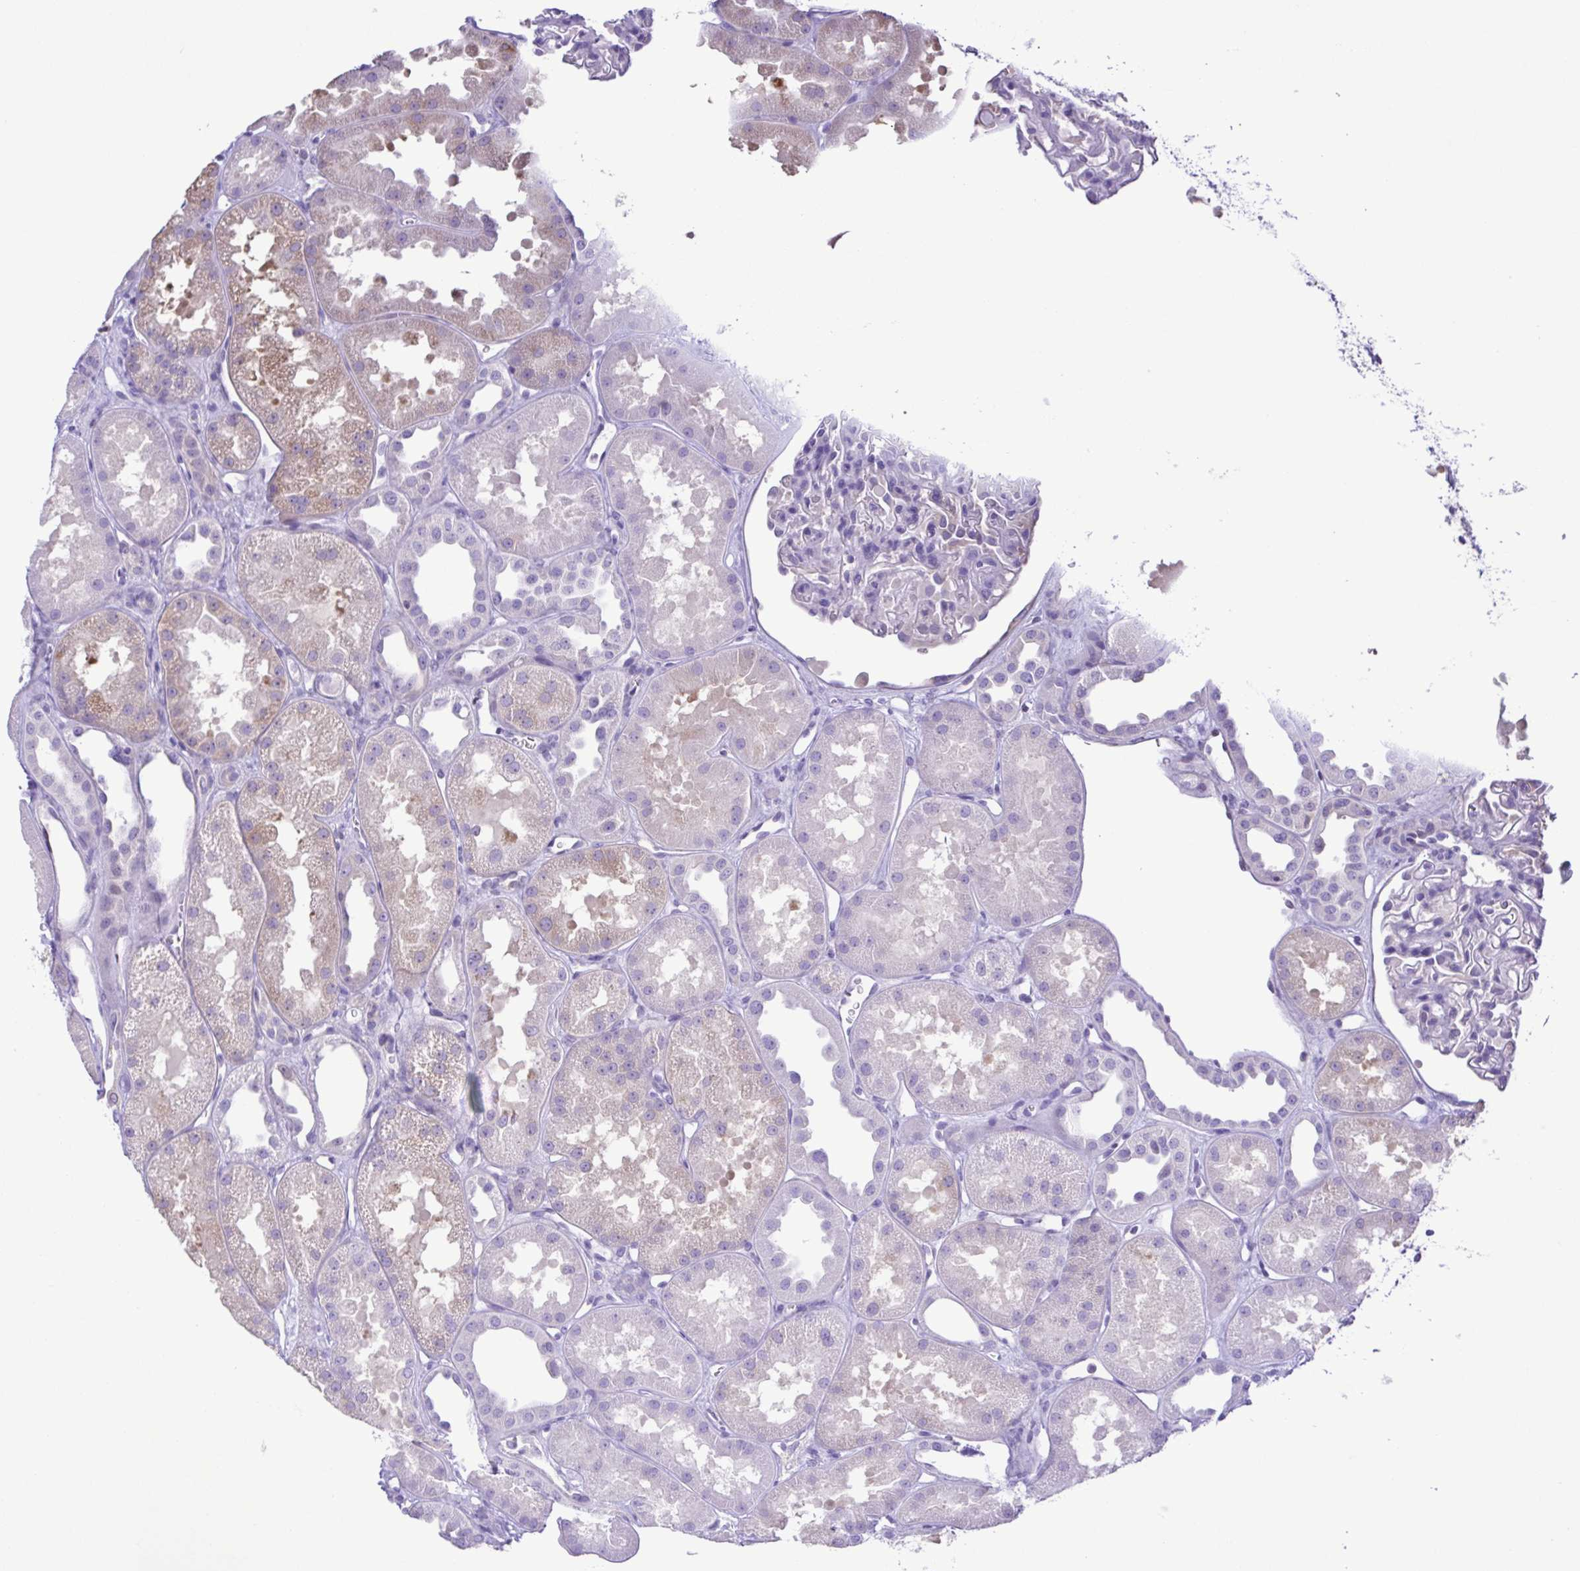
{"staining": {"intensity": "negative", "quantity": "none", "location": "none"}, "tissue": "kidney", "cell_type": "Cells in glomeruli", "image_type": "normal", "snomed": [{"axis": "morphology", "description": "Normal tissue, NOS"}, {"axis": "topography", "description": "Kidney"}], "caption": "Kidney was stained to show a protein in brown. There is no significant staining in cells in glomeruli. (DAB (3,3'-diaminobenzidine) immunohistochemistry visualized using brightfield microscopy, high magnification).", "gene": "CYP17A1", "patient": {"sex": "male", "age": 61}}